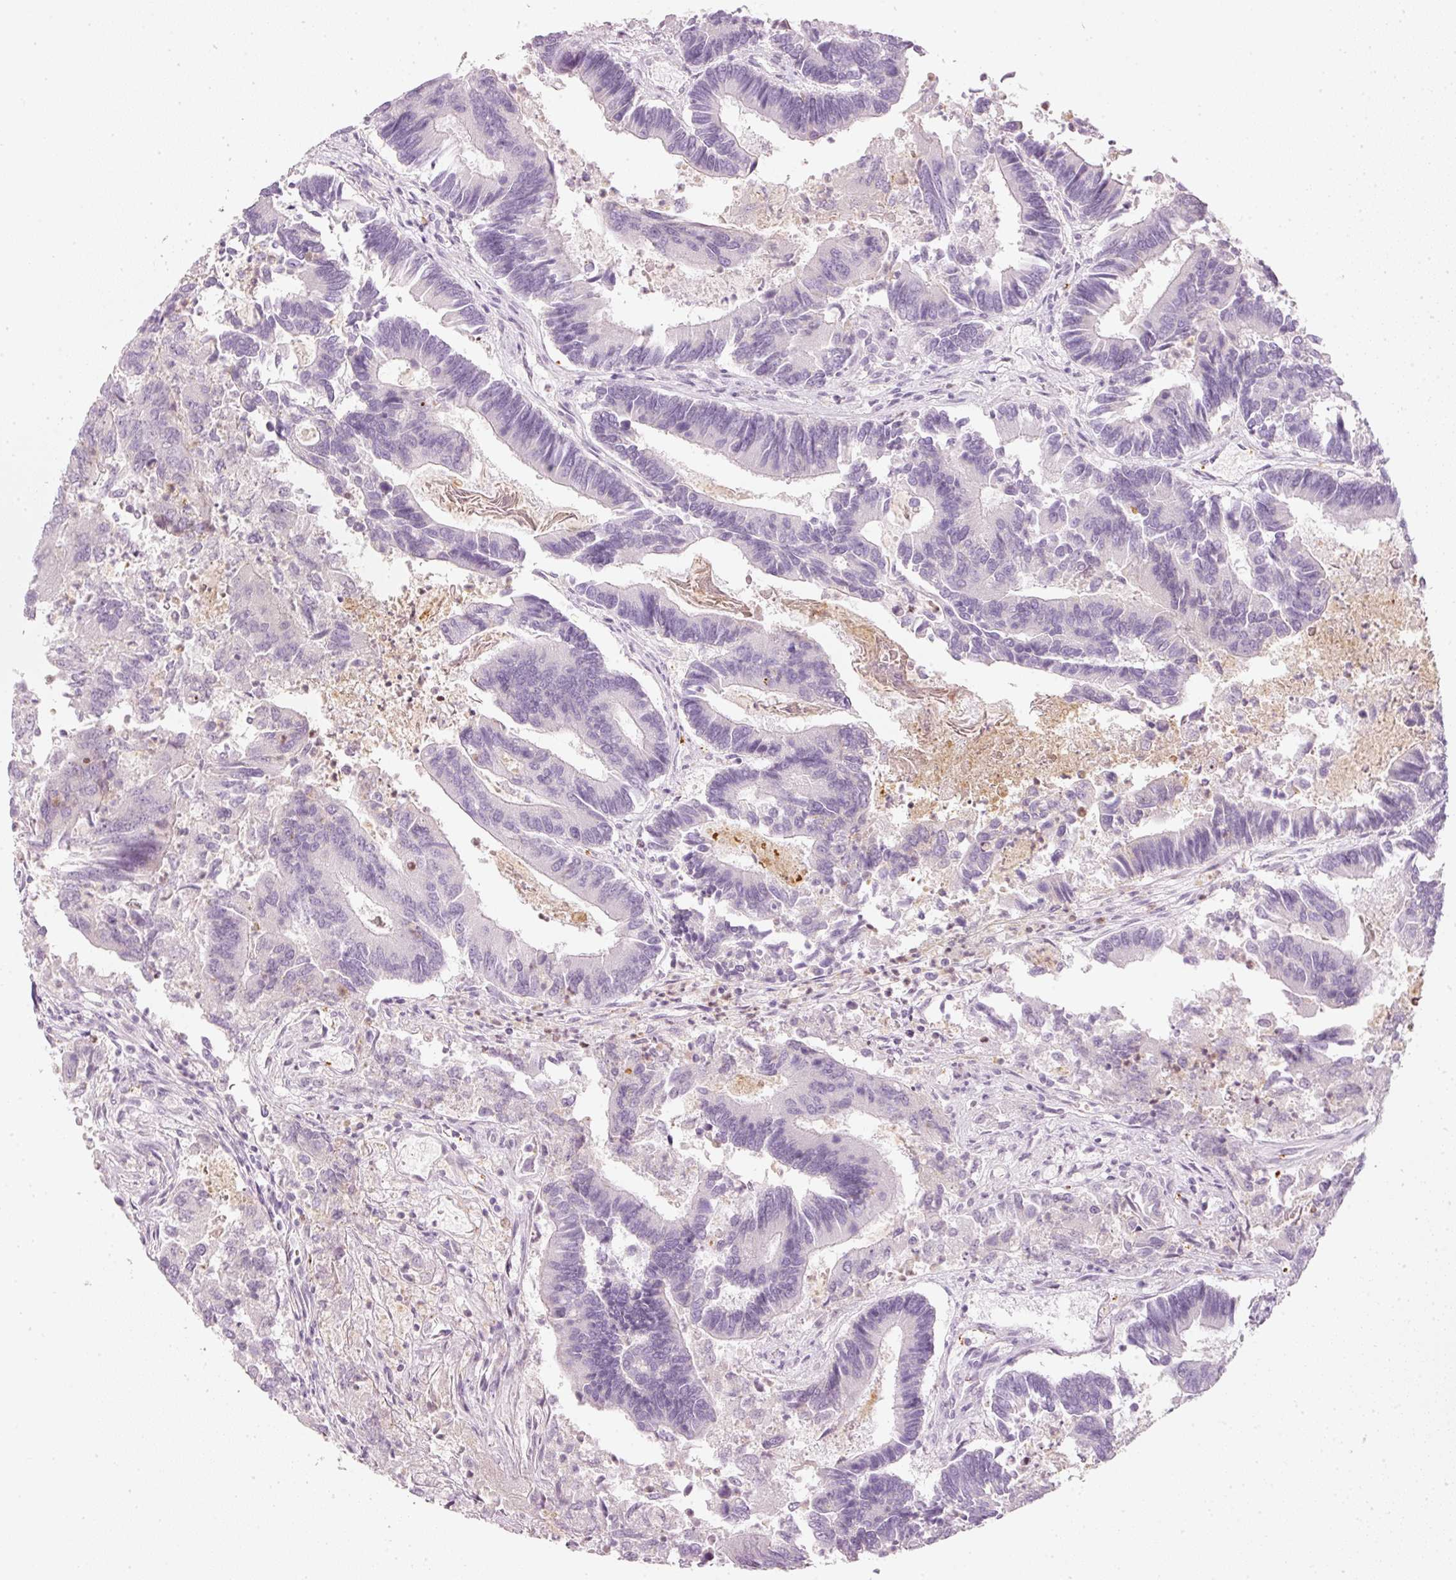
{"staining": {"intensity": "negative", "quantity": "none", "location": "none"}, "tissue": "colorectal cancer", "cell_type": "Tumor cells", "image_type": "cancer", "snomed": [{"axis": "morphology", "description": "Adenocarcinoma, NOS"}, {"axis": "topography", "description": "Colon"}], "caption": "Tumor cells are negative for brown protein staining in adenocarcinoma (colorectal).", "gene": "LECT2", "patient": {"sex": "female", "age": 67}}